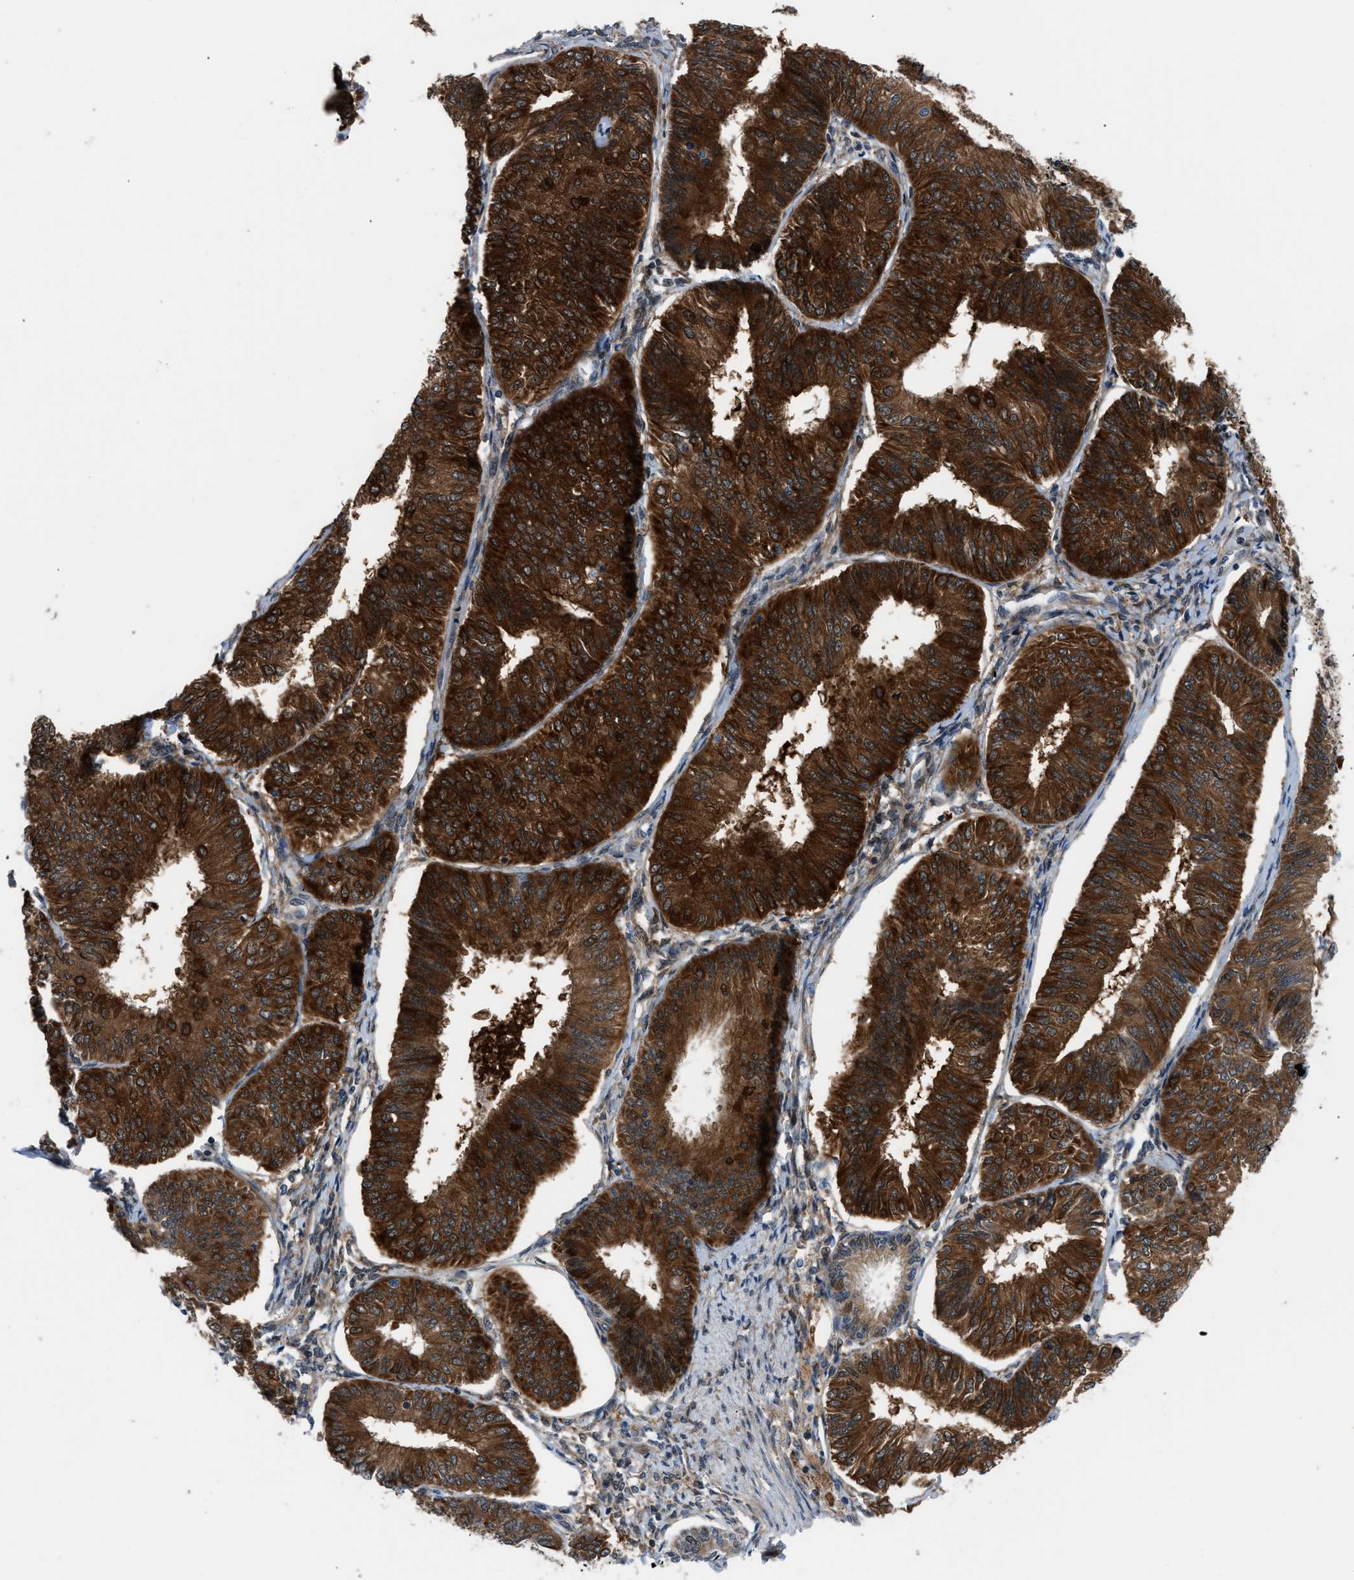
{"staining": {"intensity": "strong", "quantity": ">75%", "location": "cytoplasmic/membranous,nuclear"}, "tissue": "endometrial cancer", "cell_type": "Tumor cells", "image_type": "cancer", "snomed": [{"axis": "morphology", "description": "Adenocarcinoma, NOS"}, {"axis": "topography", "description": "Endometrium"}], "caption": "Adenocarcinoma (endometrial) stained with a protein marker demonstrates strong staining in tumor cells.", "gene": "TMEM45B", "patient": {"sex": "female", "age": 58}}